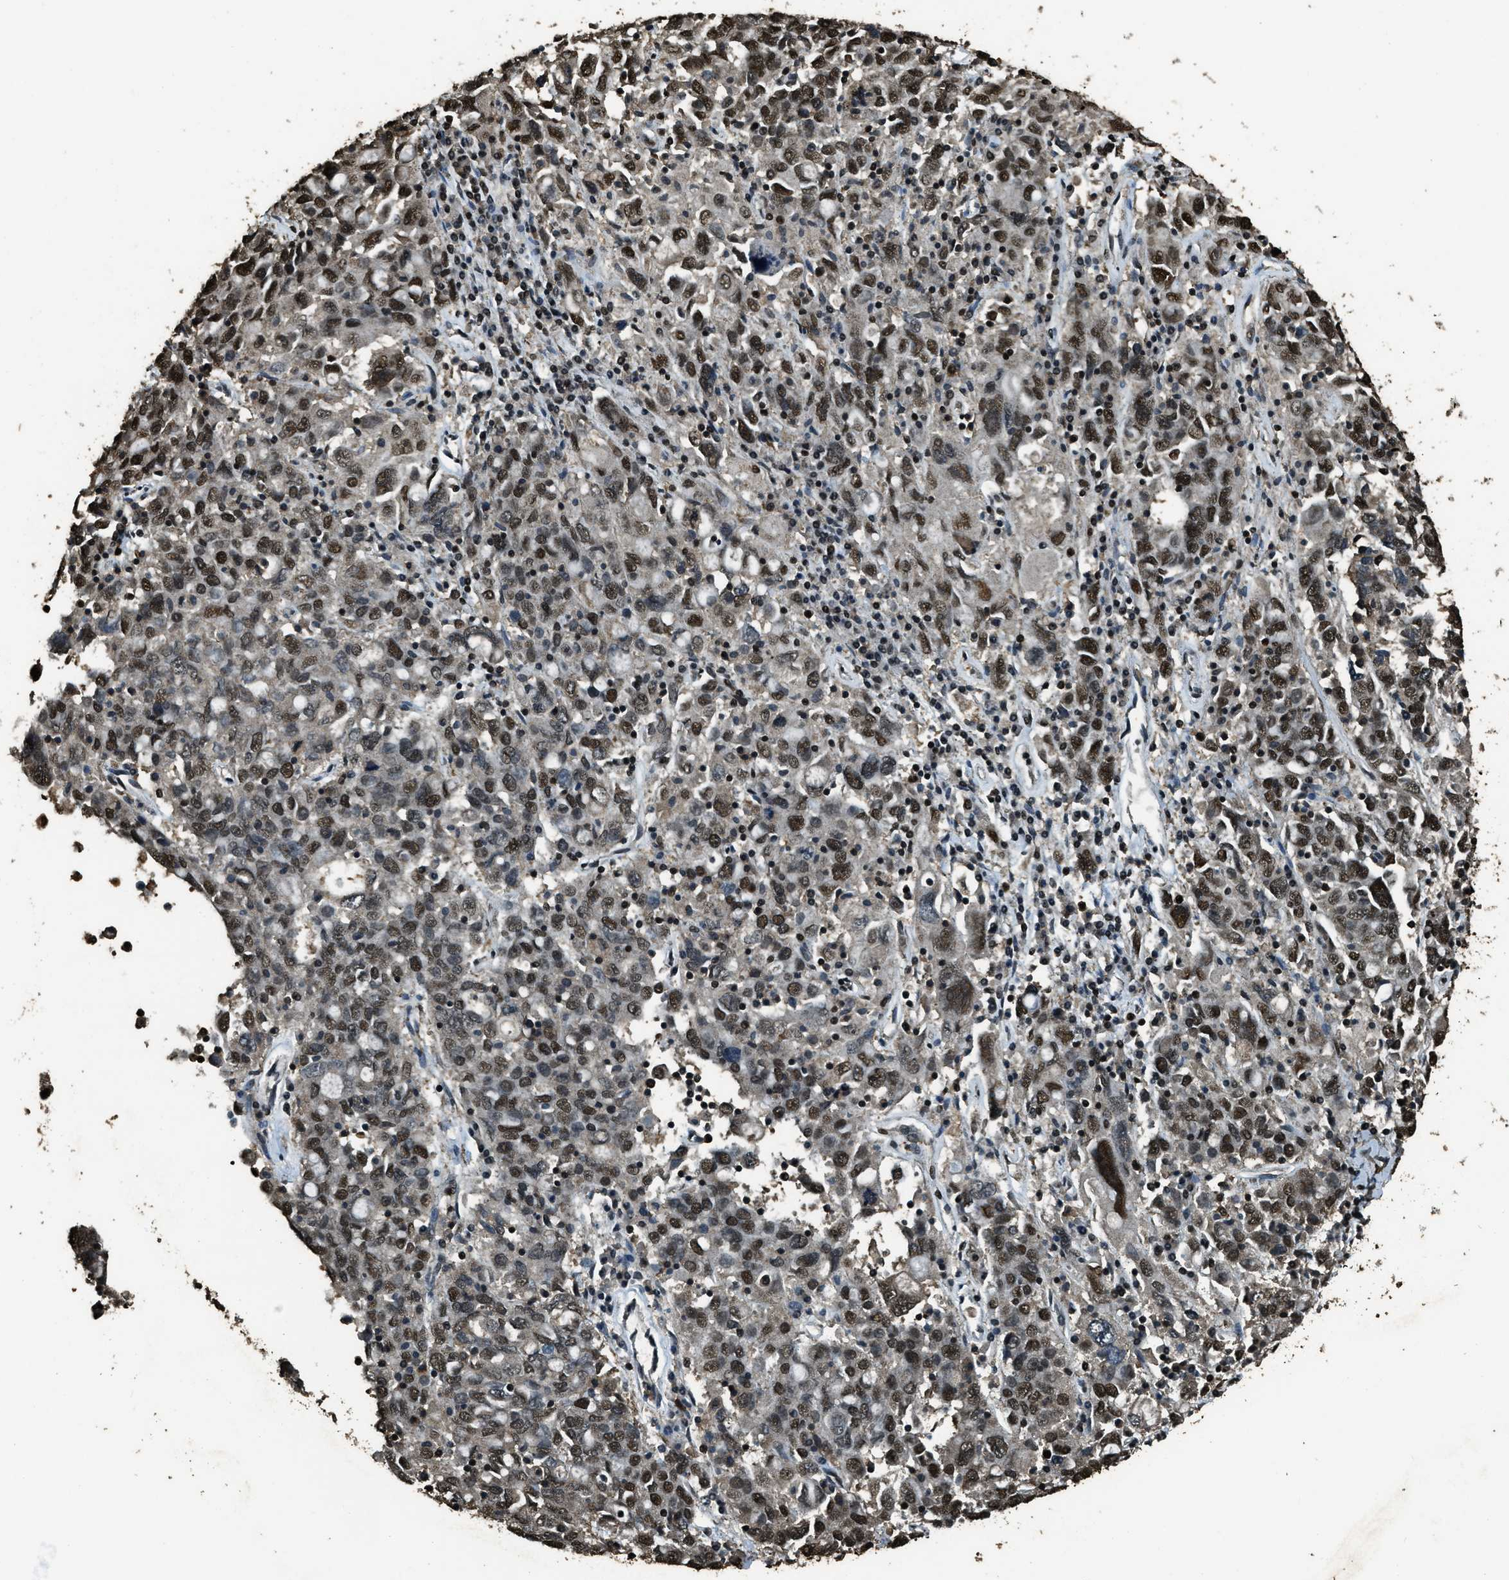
{"staining": {"intensity": "moderate", "quantity": ">75%", "location": "nuclear"}, "tissue": "ovarian cancer", "cell_type": "Tumor cells", "image_type": "cancer", "snomed": [{"axis": "morphology", "description": "Carcinoma, endometroid"}, {"axis": "topography", "description": "Ovary"}], "caption": "Moderate nuclear protein staining is appreciated in about >75% of tumor cells in ovarian cancer (endometroid carcinoma). The staining was performed using DAB, with brown indicating positive protein expression. Nuclei are stained blue with hematoxylin.", "gene": "MYB", "patient": {"sex": "female", "age": 62}}